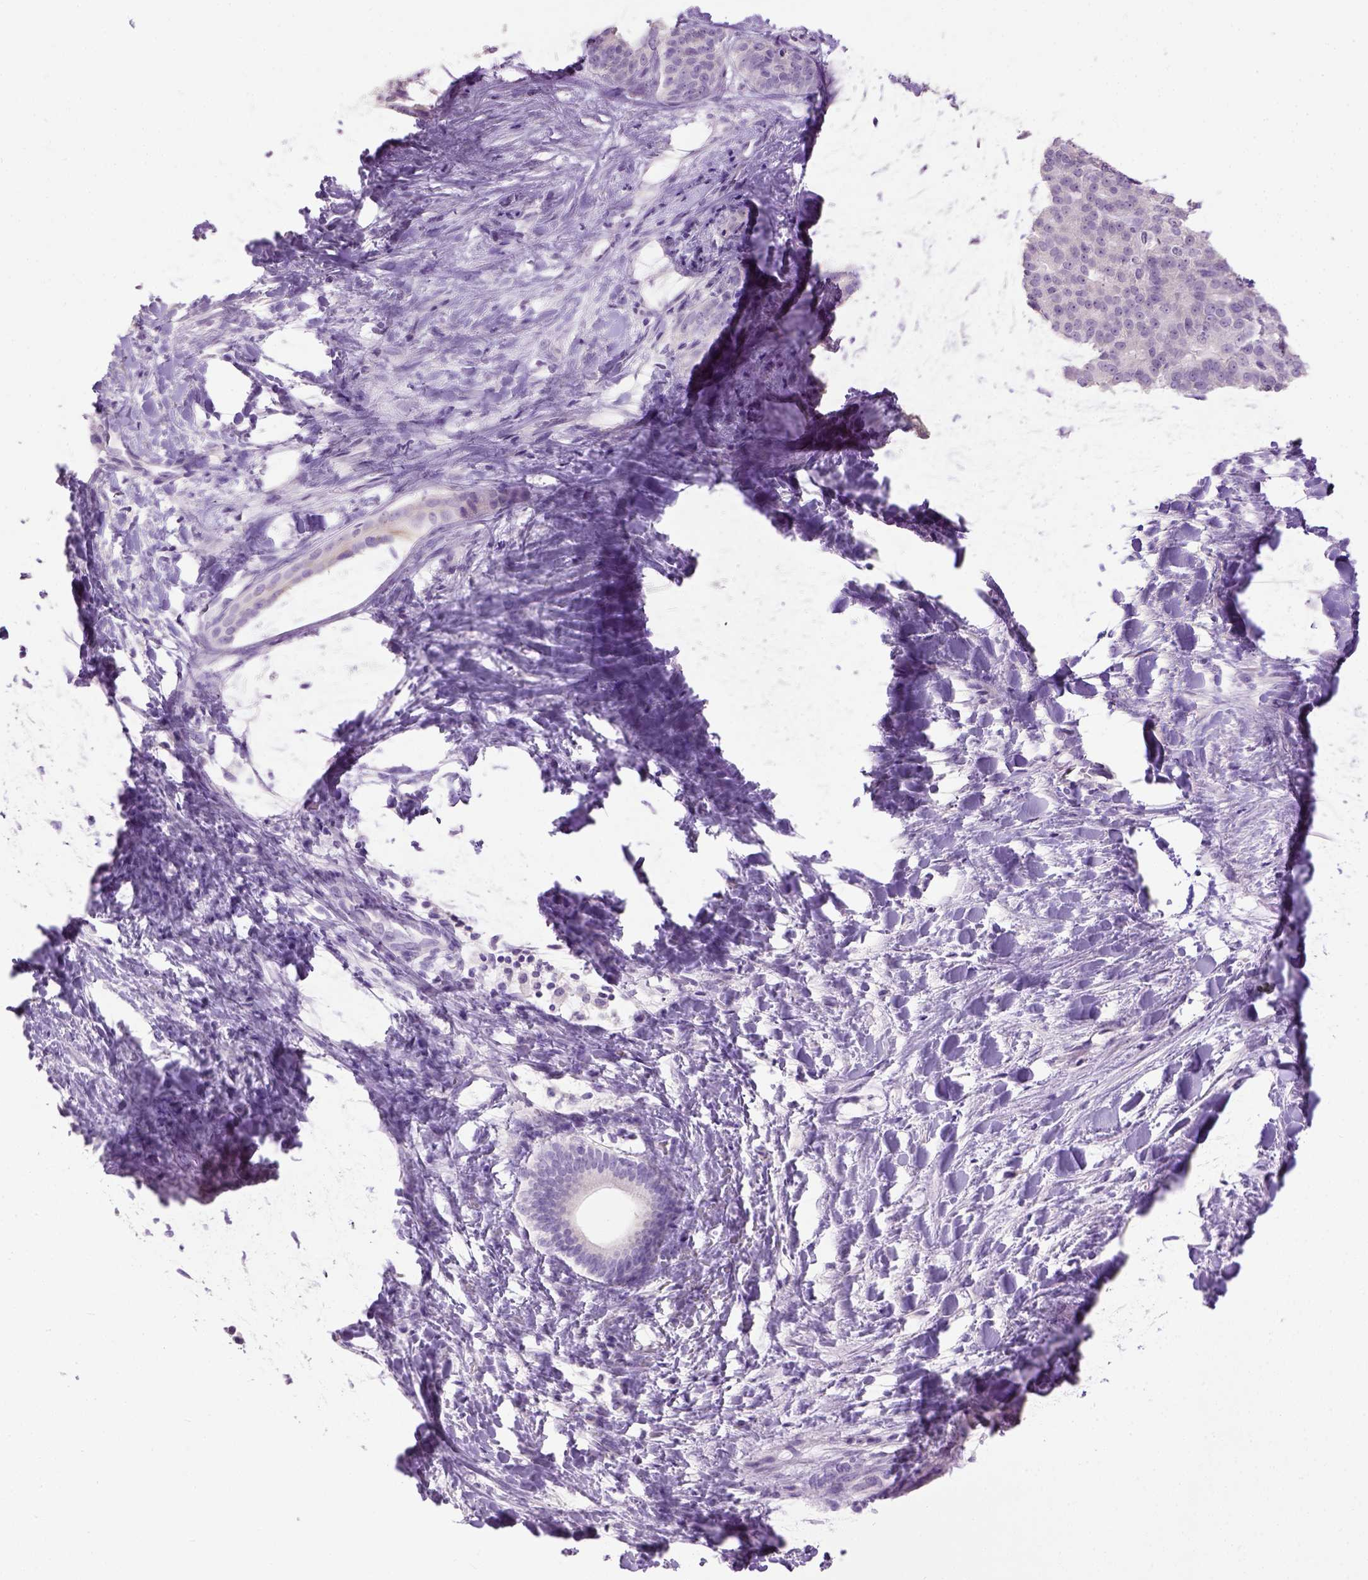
{"staining": {"intensity": "negative", "quantity": "none", "location": "none"}, "tissue": "liver cancer", "cell_type": "Tumor cells", "image_type": "cancer", "snomed": [{"axis": "morphology", "description": "Cholangiocarcinoma"}, {"axis": "topography", "description": "Liver"}], "caption": "High magnification brightfield microscopy of liver cancer (cholangiocarcinoma) stained with DAB (3,3'-diaminobenzidine) (brown) and counterstained with hematoxylin (blue): tumor cells show no significant positivity. (Brightfield microscopy of DAB (3,3'-diaminobenzidine) IHC at high magnification).", "gene": "CYP24A1", "patient": {"sex": "female", "age": 47}}